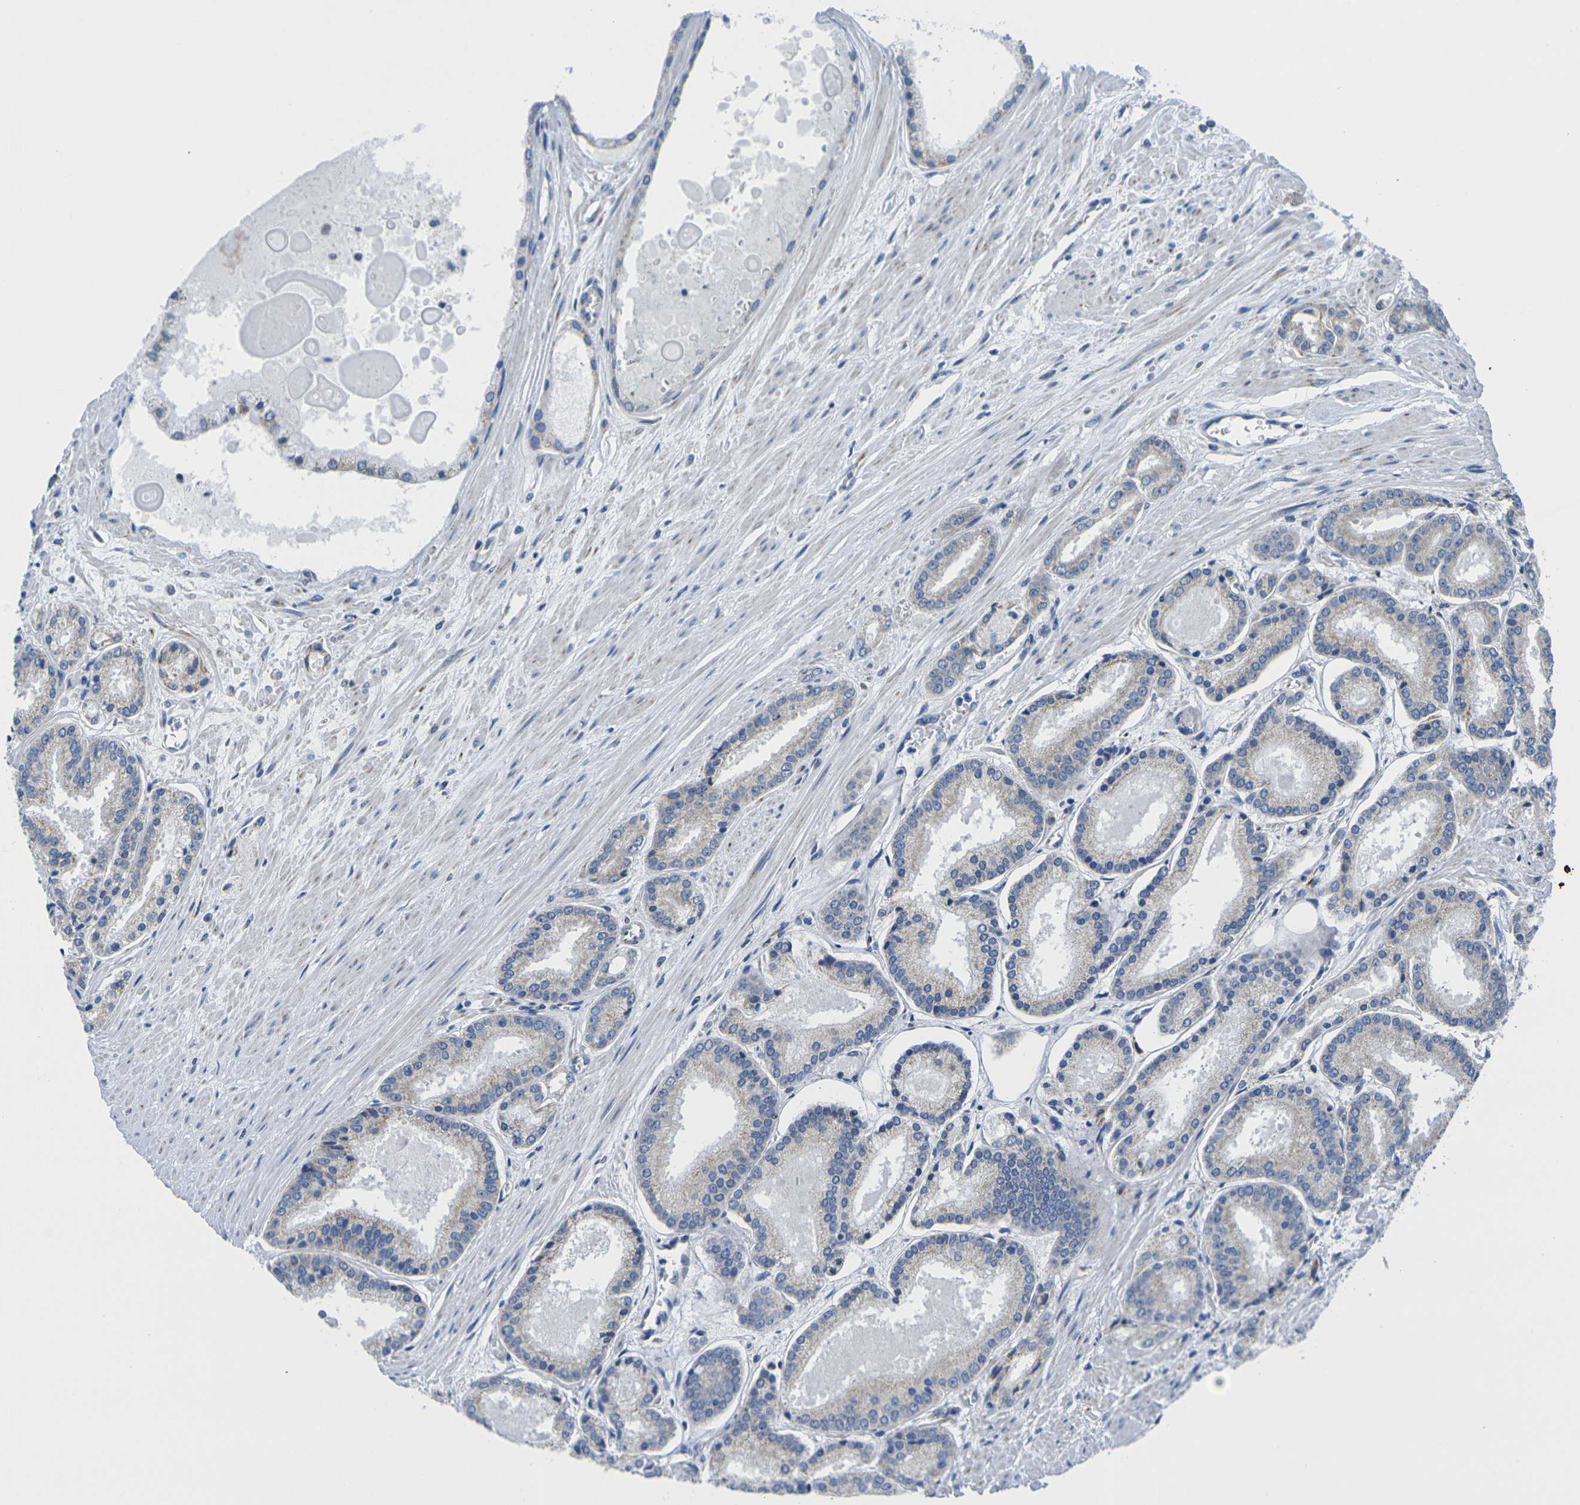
{"staining": {"intensity": "negative", "quantity": "none", "location": "none"}, "tissue": "prostate cancer", "cell_type": "Tumor cells", "image_type": "cancer", "snomed": [{"axis": "morphology", "description": "Adenocarcinoma, Low grade"}, {"axis": "topography", "description": "Prostate"}], "caption": "Tumor cells are negative for protein expression in human prostate cancer. (Brightfield microscopy of DAB IHC at high magnification).", "gene": "TMEM204", "patient": {"sex": "male", "age": 59}}